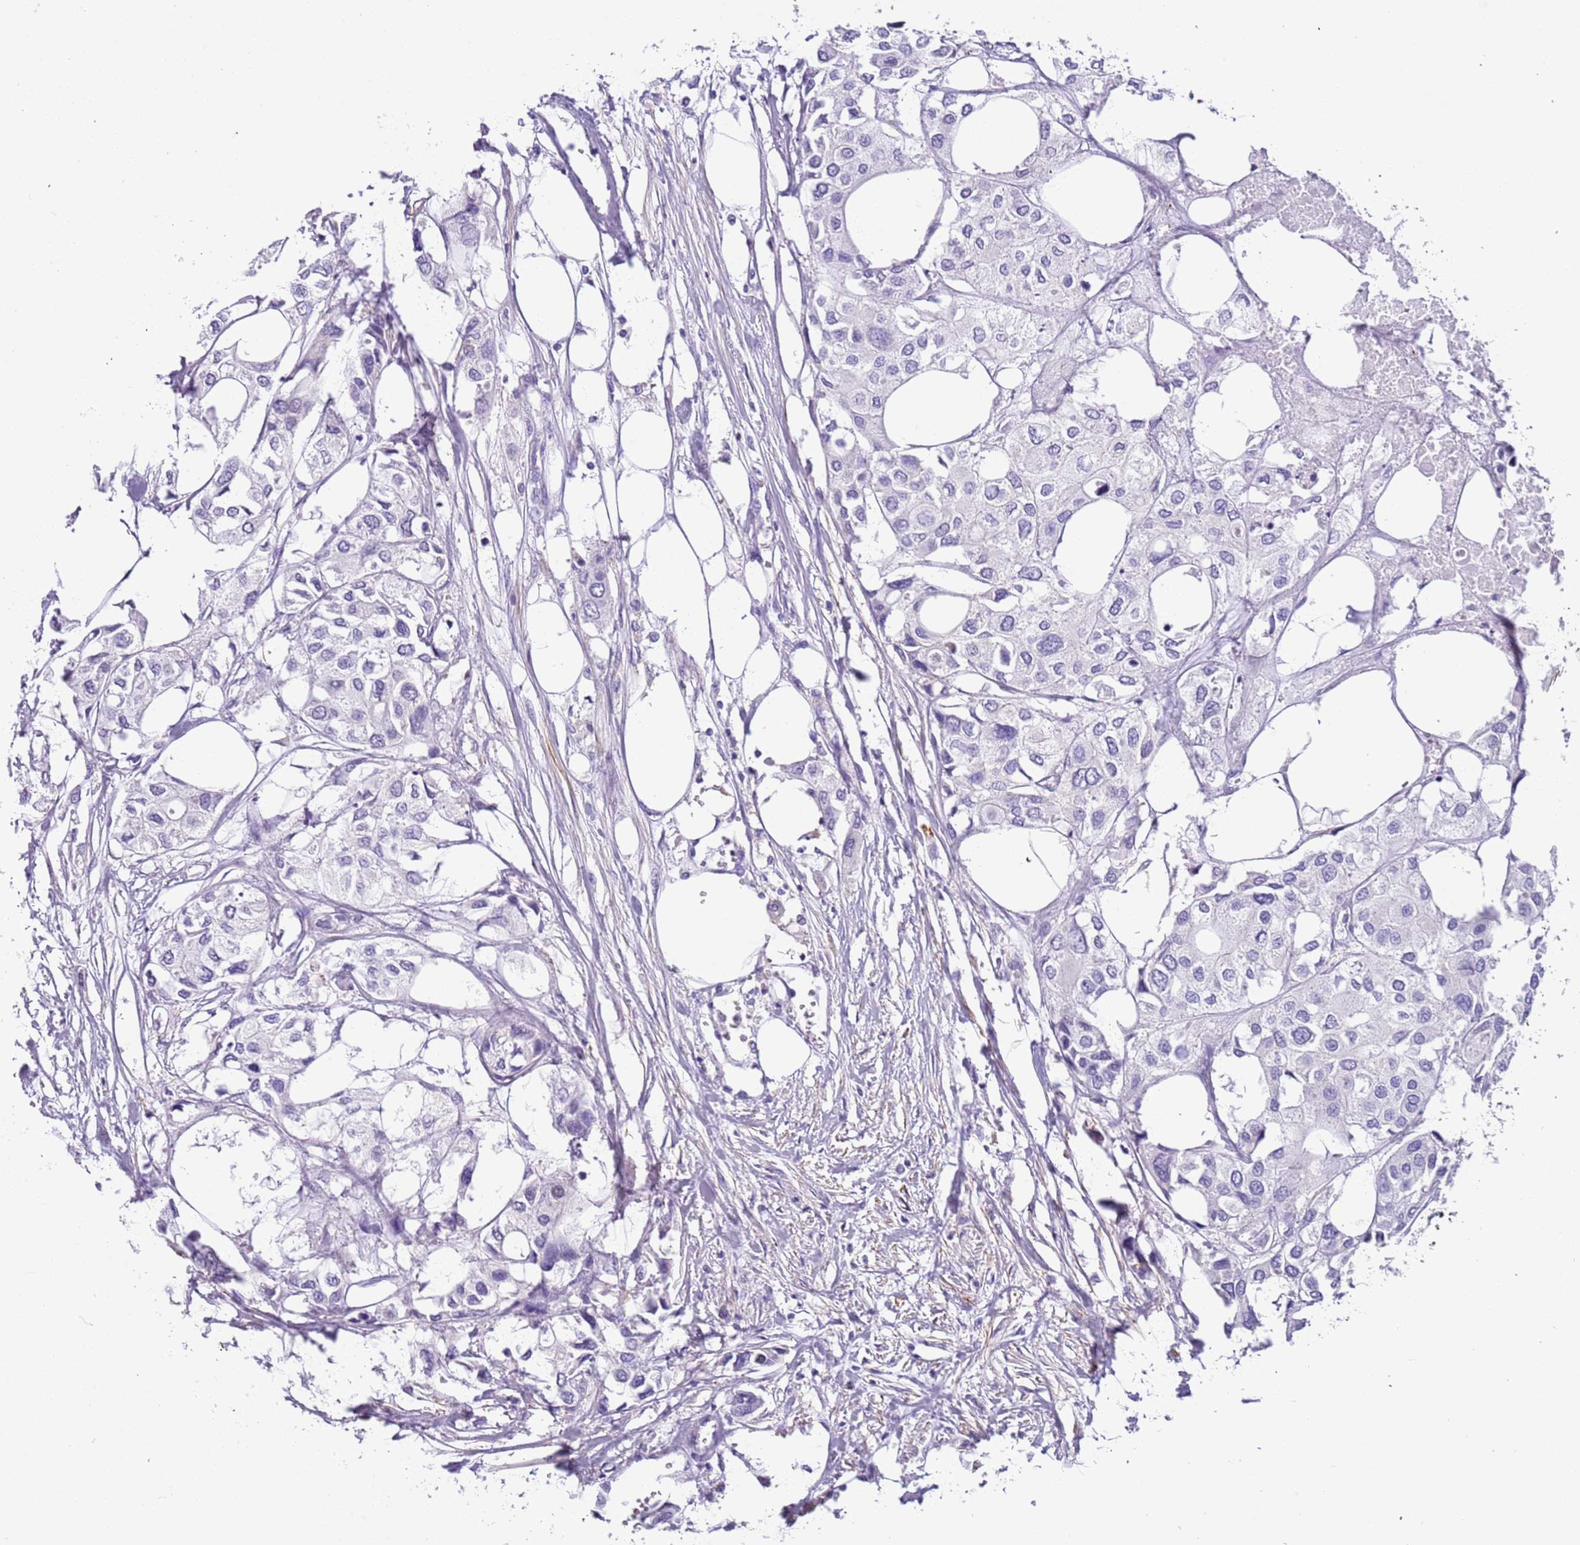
{"staining": {"intensity": "negative", "quantity": "none", "location": "none"}, "tissue": "urothelial cancer", "cell_type": "Tumor cells", "image_type": "cancer", "snomed": [{"axis": "morphology", "description": "Urothelial carcinoma, High grade"}, {"axis": "topography", "description": "Urinary bladder"}], "caption": "A high-resolution photomicrograph shows IHC staining of urothelial cancer, which demonstrates no significant staining in tumor cells.", "gene": "PCGF2", "patient": {"sex": "male", "age": 64}}